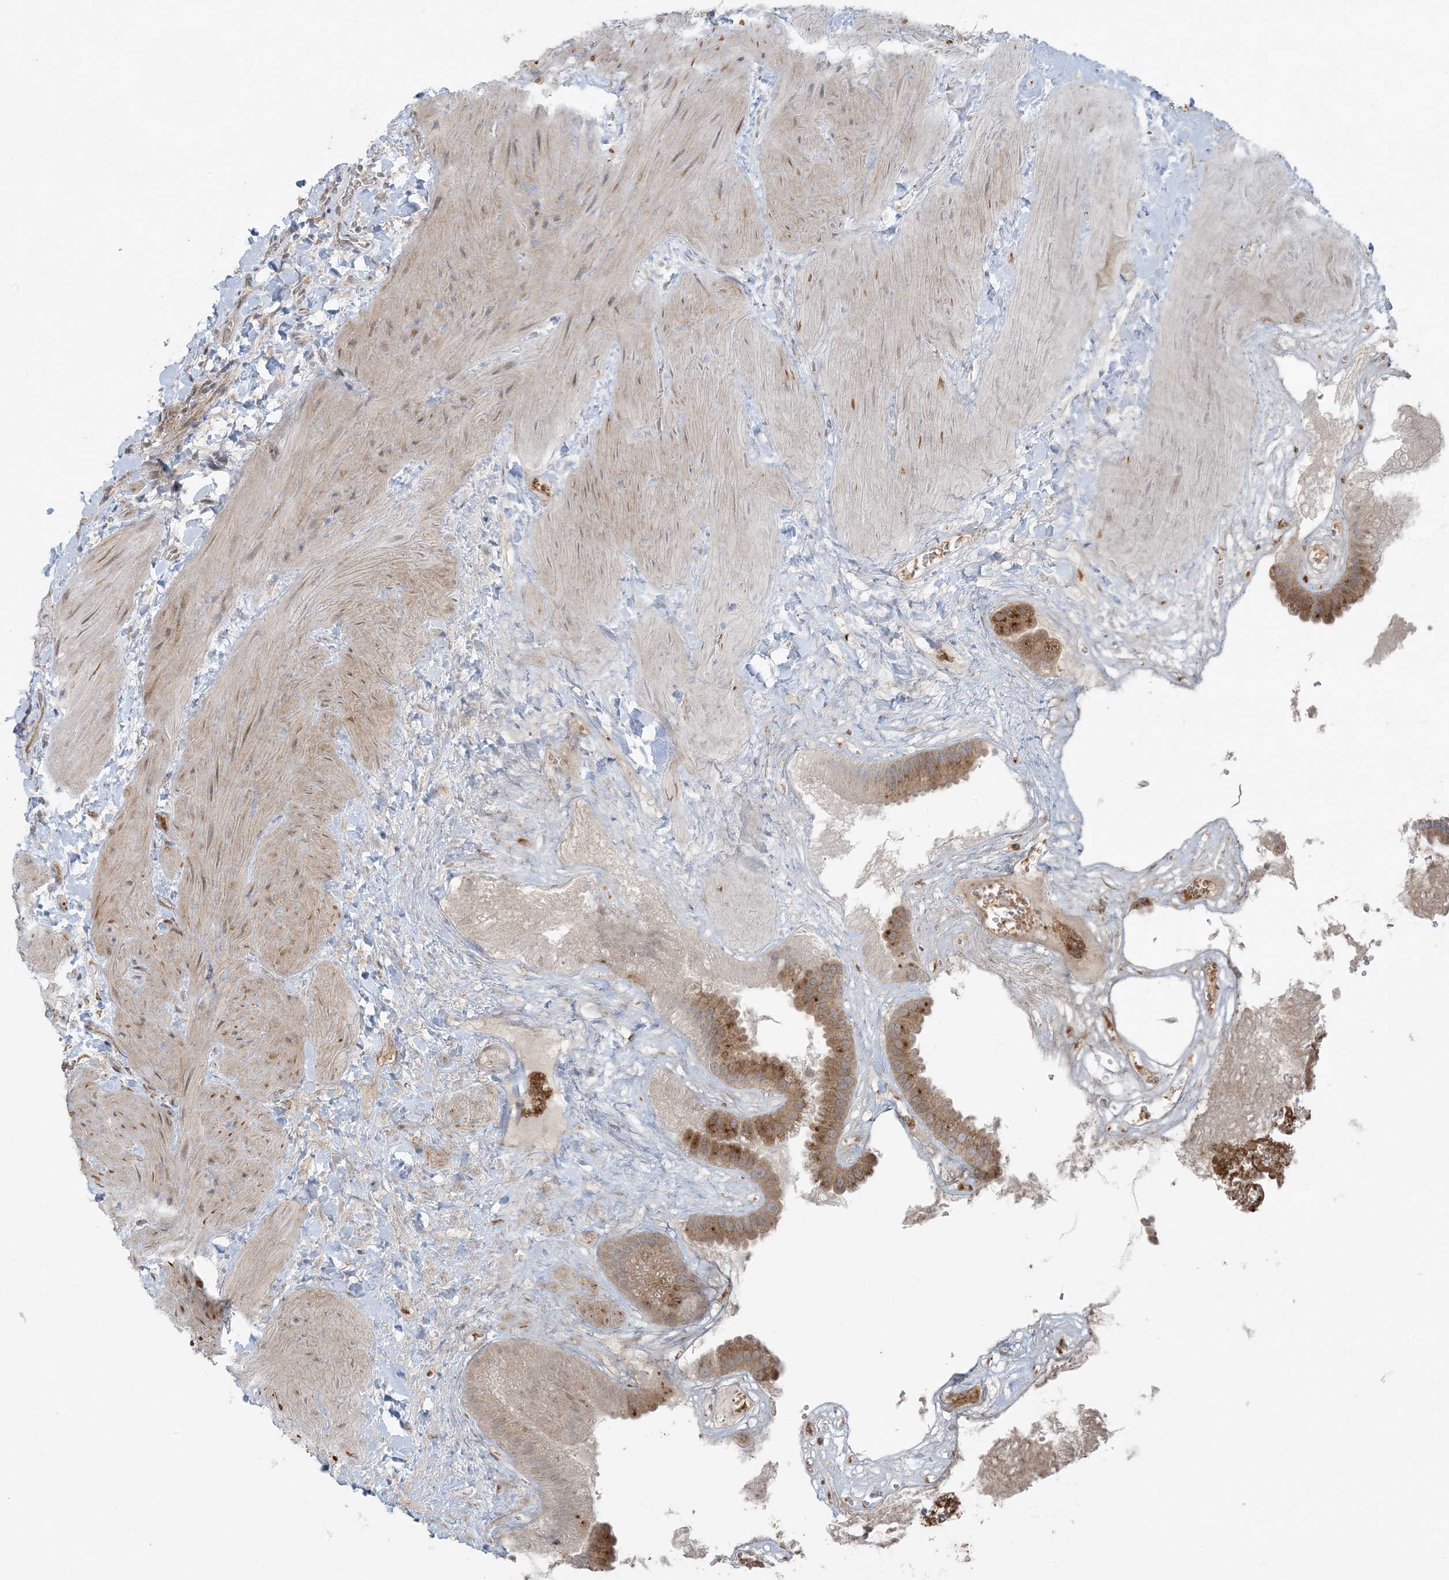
{"staining": {"intensity": "strong", "quantity": "25%-75%", "location": "cytoplasmic/membranous"}, "tissue": "gallbladder", "cell_type": "Glandular cells", "image_type": "normal", "snomed": [{"axis": "morphology", "description": "Normal tissue, NOS"}, {"axis": "topography", "description": "Gallbladder"}], "caption": "Normal gallbladder exhibits strong cytoplasmic/membranous staining in approximately 25%-75% of glandular cells, visualized by immunohistochemistry.", "gene": "ZNF263", "patient": {"sex": "male", "age": 55}}